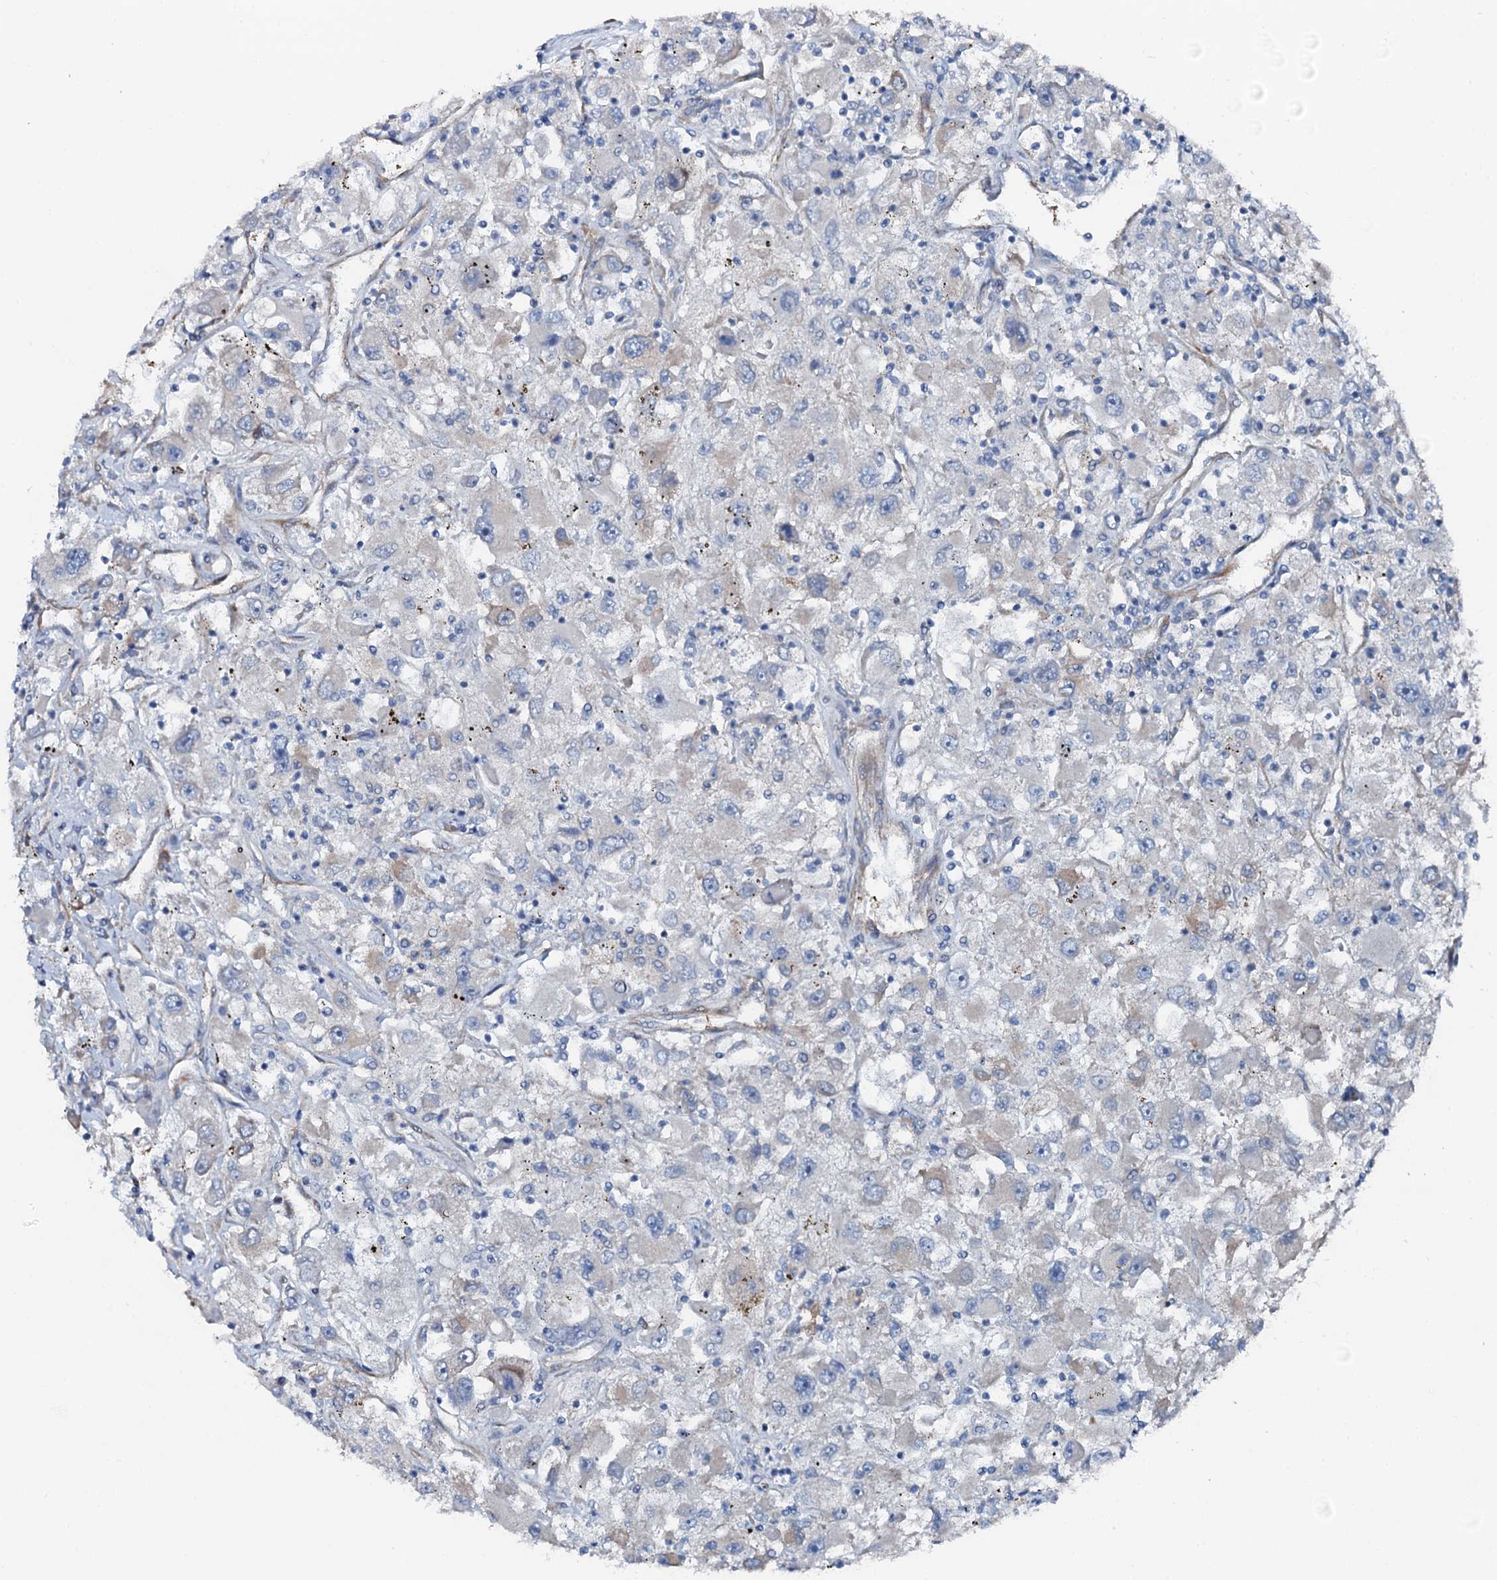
{"staining": {"intensity": "negative", "quantity": "none", "location": "none"}, "tissue": "renal cancer", "cell_type": "Tumor cells", "image_type": "cancer", "snomed": [{"axis": "morphology", "description": "Adenocarcinoma, NOS"}, {"axis": "topography", "description": "Kidney"}], "caption": "Tumor cells are negative for protein expression in human adenocarcinoma (renal).", "gene": "GFOD2", "patient": {"sex": "female", "age": 52}}